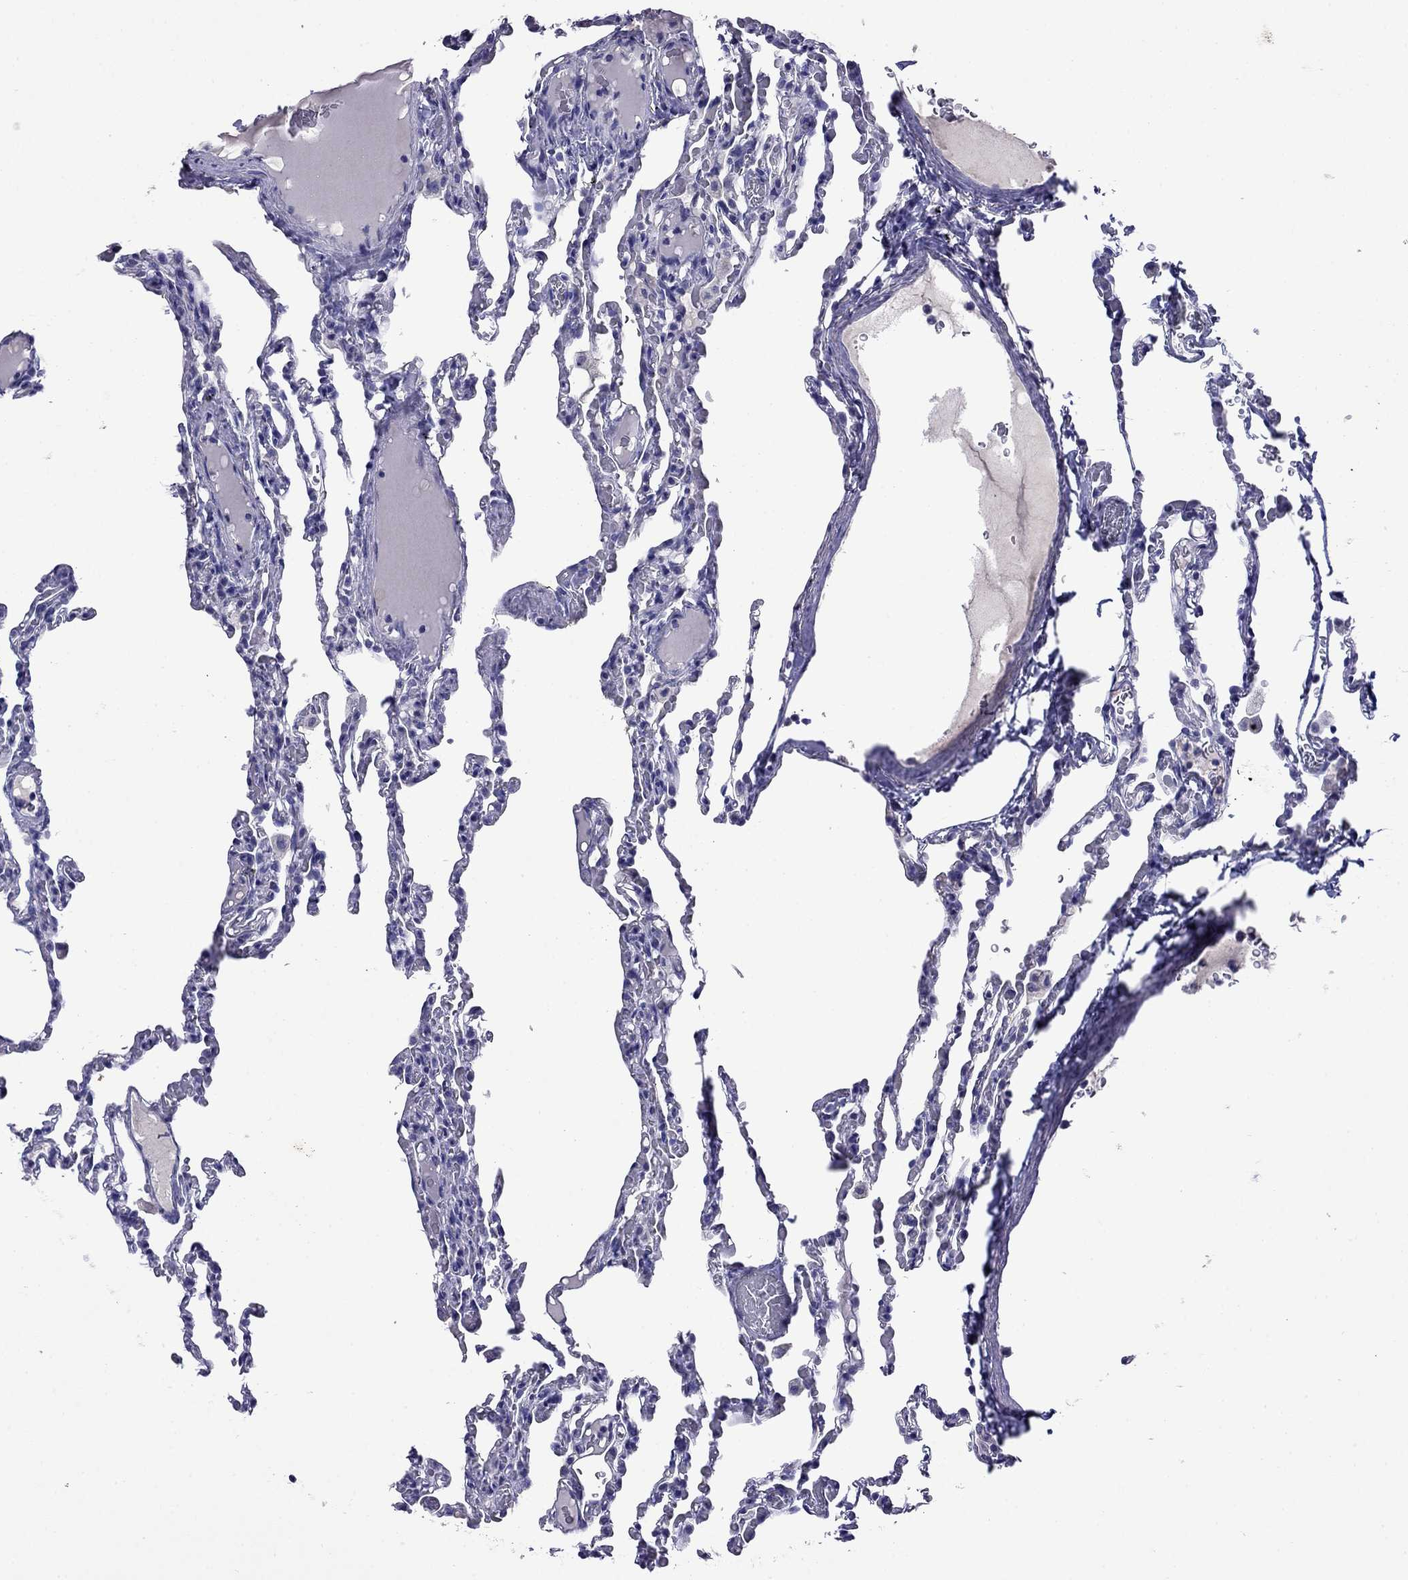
{"staining": {"intensity": "negative", "quantity": "none", "location": "none"}, "tissue": "lung", "cell_type": "Alveolar cells", "image_type": "normal", "snomed": [{"axis": "morphology", "description": "Normal tissue, NOS"}, {"axis": "topography", "description": "Lung"}], "caption": "Immunohistochemical staining of unremarkable lung displays no significant expression in alveolar cells. (DAB IHC visualized using brightfield microscopy, high magnification).", "gene": "MYO15A", "patient": {"sex": "female", "age": 43}}